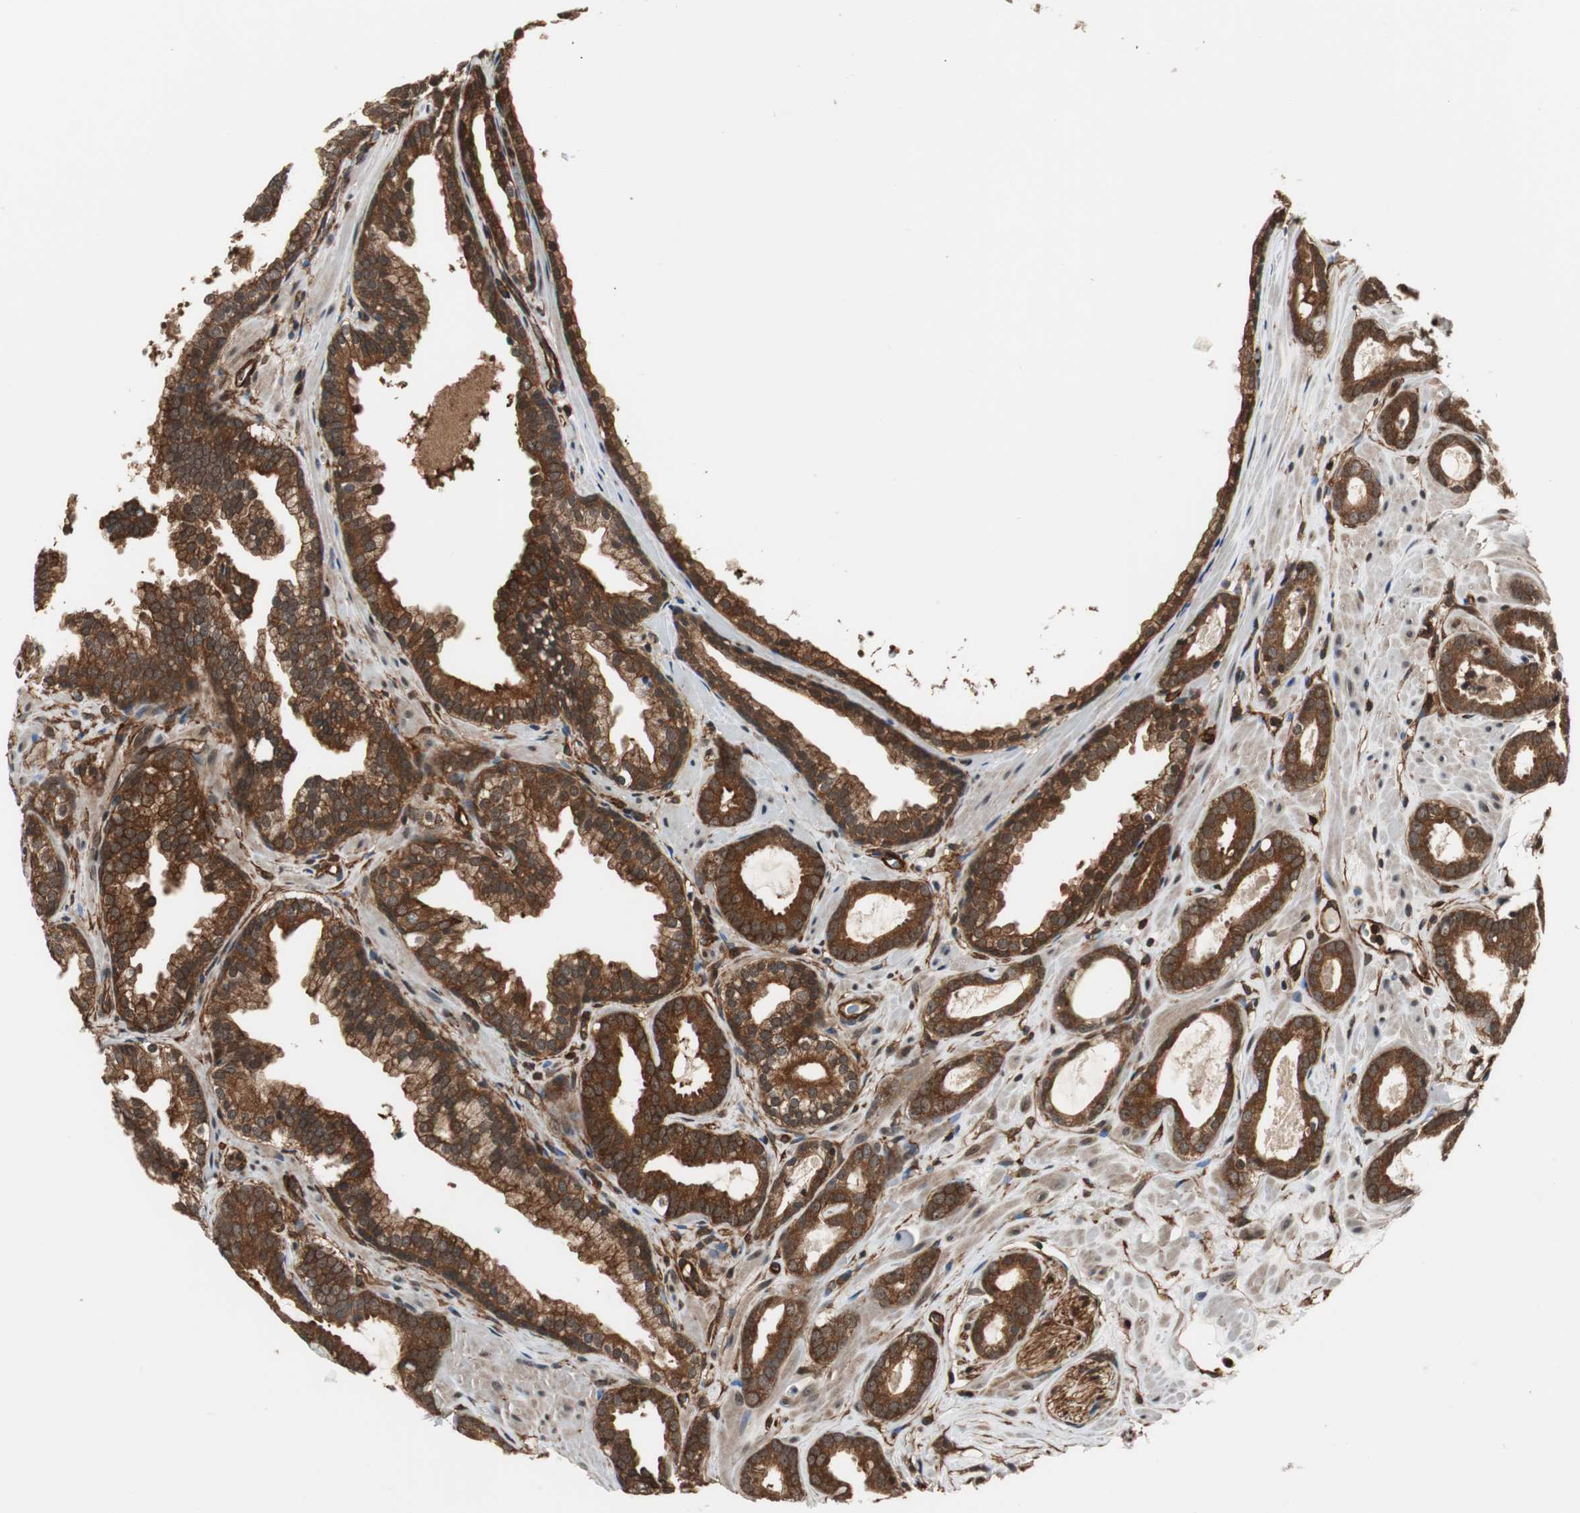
{"staining": {"intensity": "strong", "quantity": ">75%", "location": "cytoplasmic/membranous"}, "tissue": "prostate cancer", "cell_type": "Tumor cells", "image_type": "cancer", "snomed": [{"axis": "morphology", "description": "Adenocarcinoma, Low grade"}, {"axis": "topography", "description": "Prostate"}], "caption": "Prostate cancer (adenocarcinoma (low-grade)) tissue reveals strong cytoplasmic/membranous expression in about >75% of tumor cells", "gene": "PTPN11", "patient": {"sex": "male", "age": 57}}